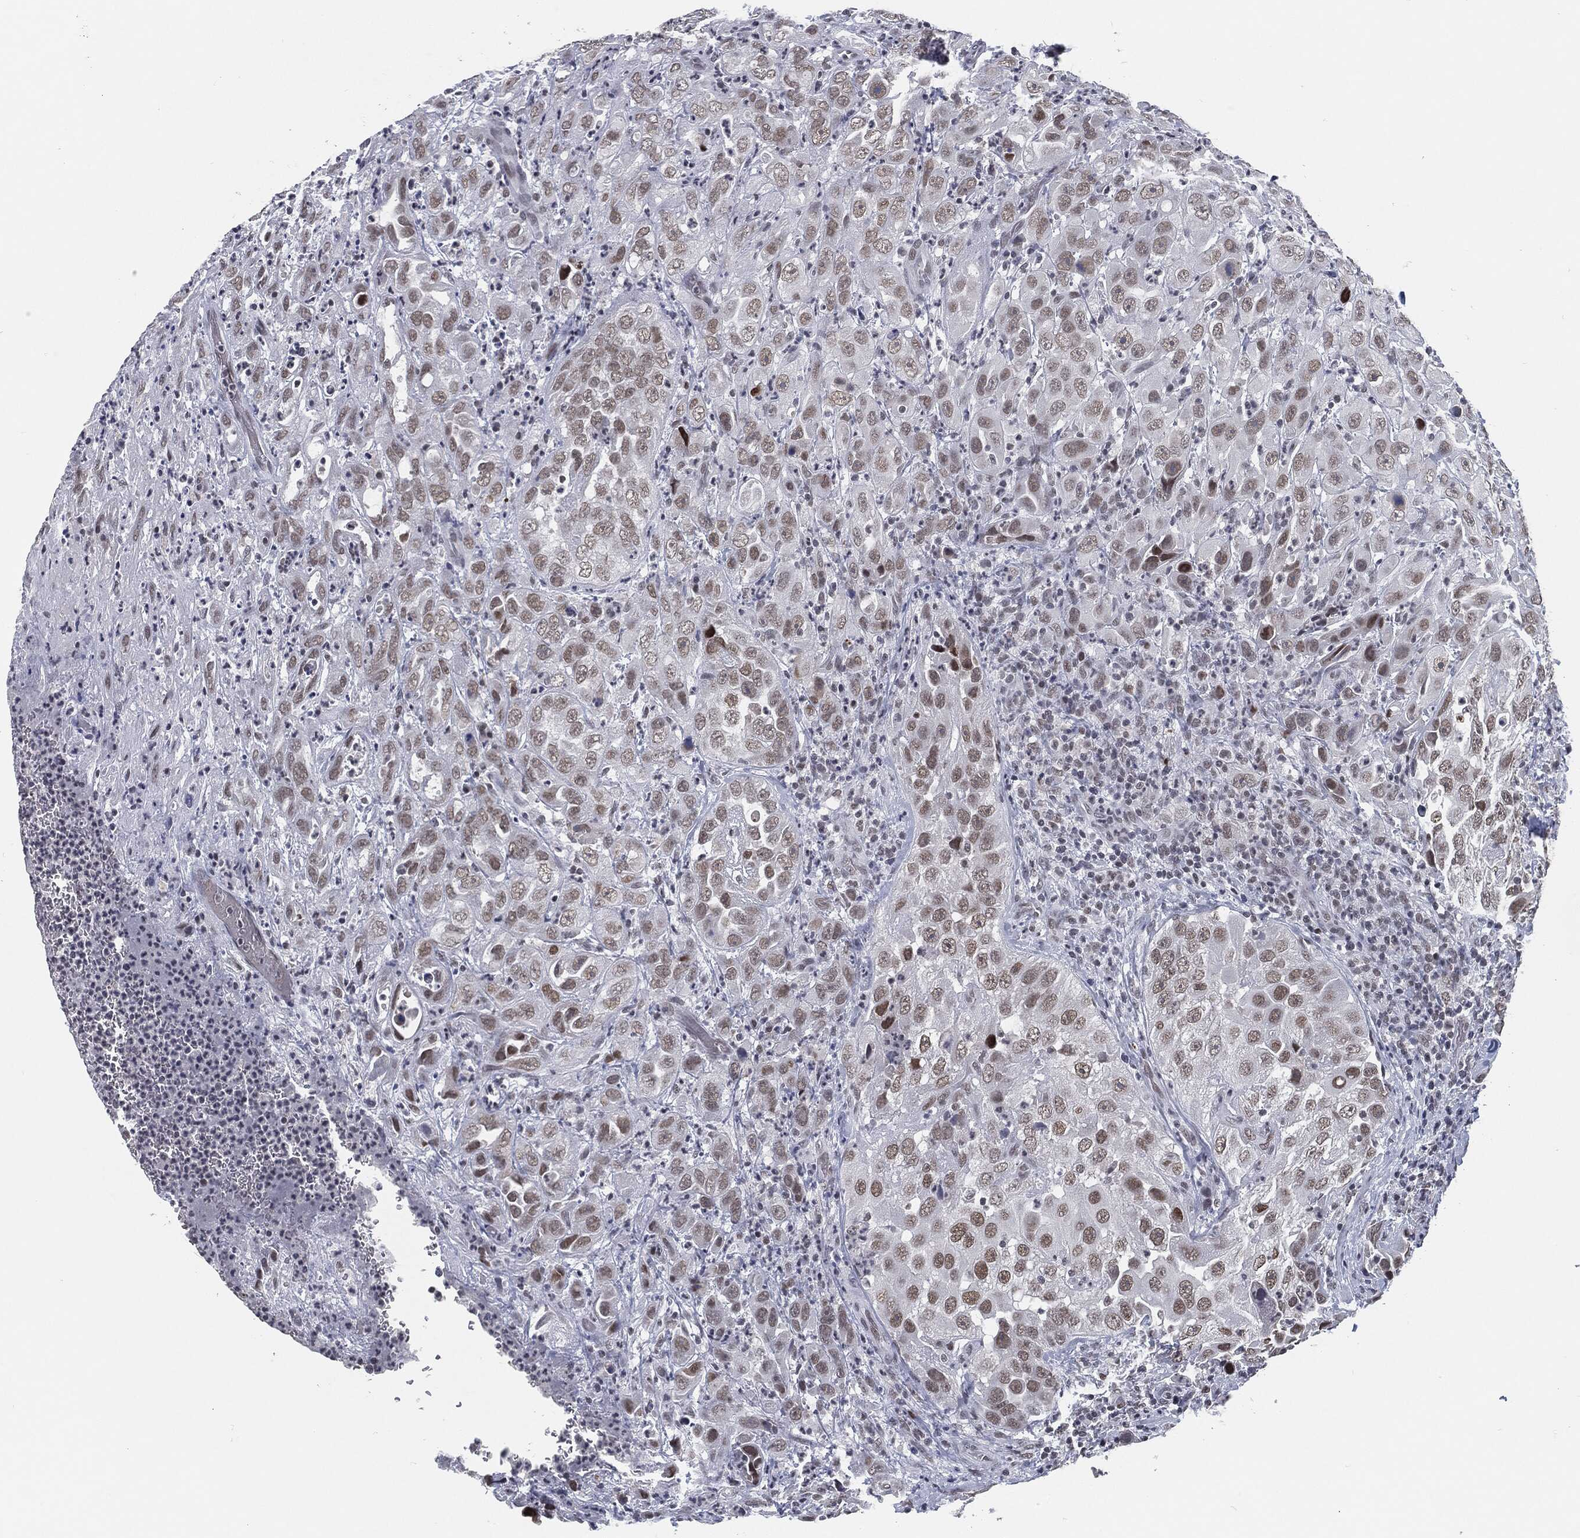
{"staining": {"intensity": "moderate", "quantity": "<25%", "location": "nuclear"}, "tissue": "urothelial cancer", "cell_type": "Tumor cells", "image_type": "cancer", "snomed": [{"axis": "morphology", "description": "Urothelial carcinoma, High grade"}, {"axis": "topography", "description": "Urinary bladder"}], "caption": "This micrograph exhibits IHC staining of urothelial cancer, with low moderate nuclear staining in approximately <25% of tumor cells.", "gene": "ANXA1", "patient": {"sex": "female", "age": 41}}